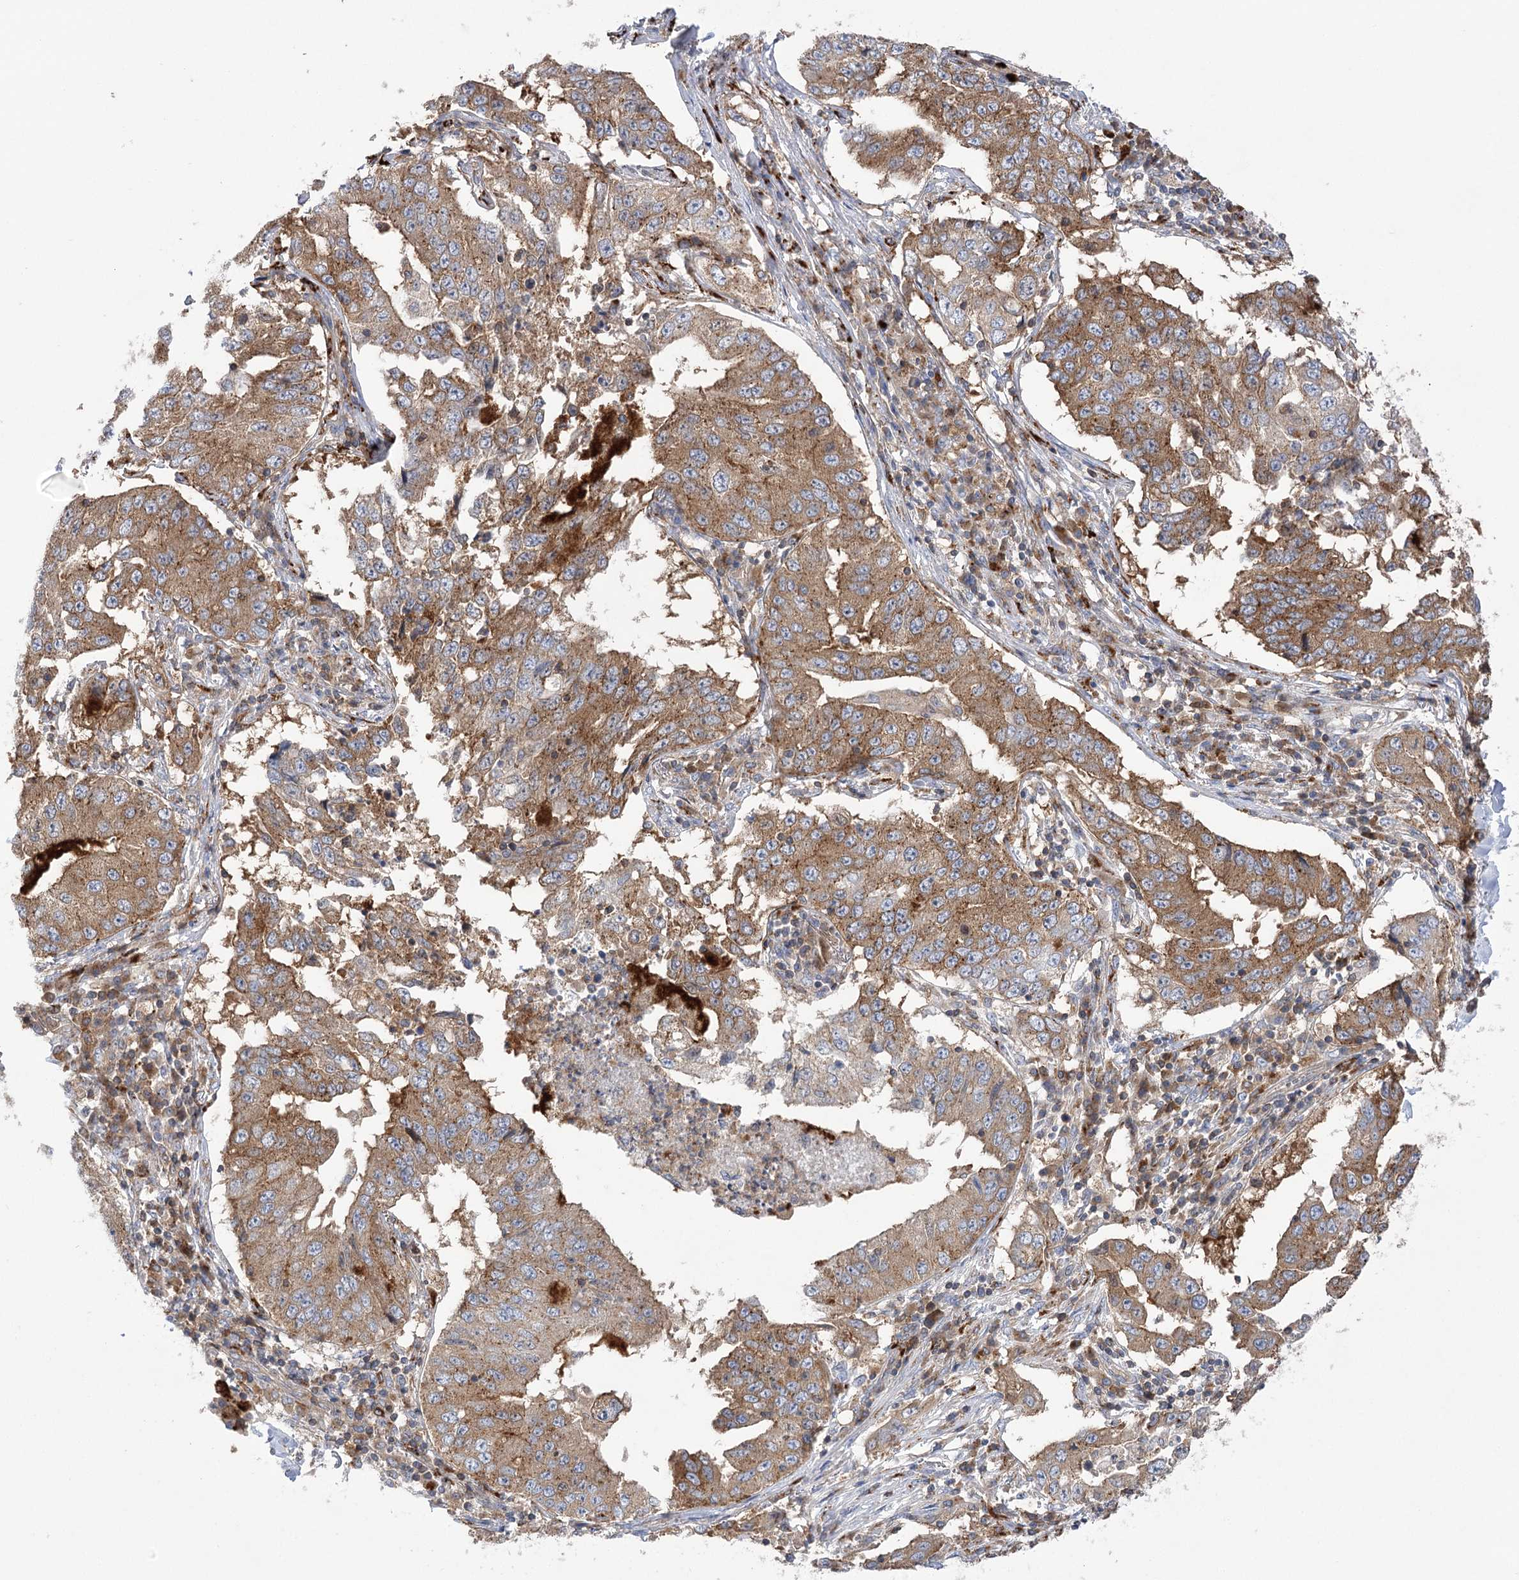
{"staining": {"intensity": "moderate", "quantity": ">75%", "location": "cytoplasmic/membranous"}, "tissue": "lung cancer", "cell_type": "Tumor cells", "image_type": "cancer", "snomed": [{"axis": "morphology", "description": "Adenocarcinoma, NOS"}, {"axis": "topography", "description": "Lung"}], "caption": "Tumor cells exhibit moderate cytoplasmic/membranous staining in about >75% of cells in lung cancer.", "gene": "VPS37B", "patient": {"sex": "female", "age": 51}}